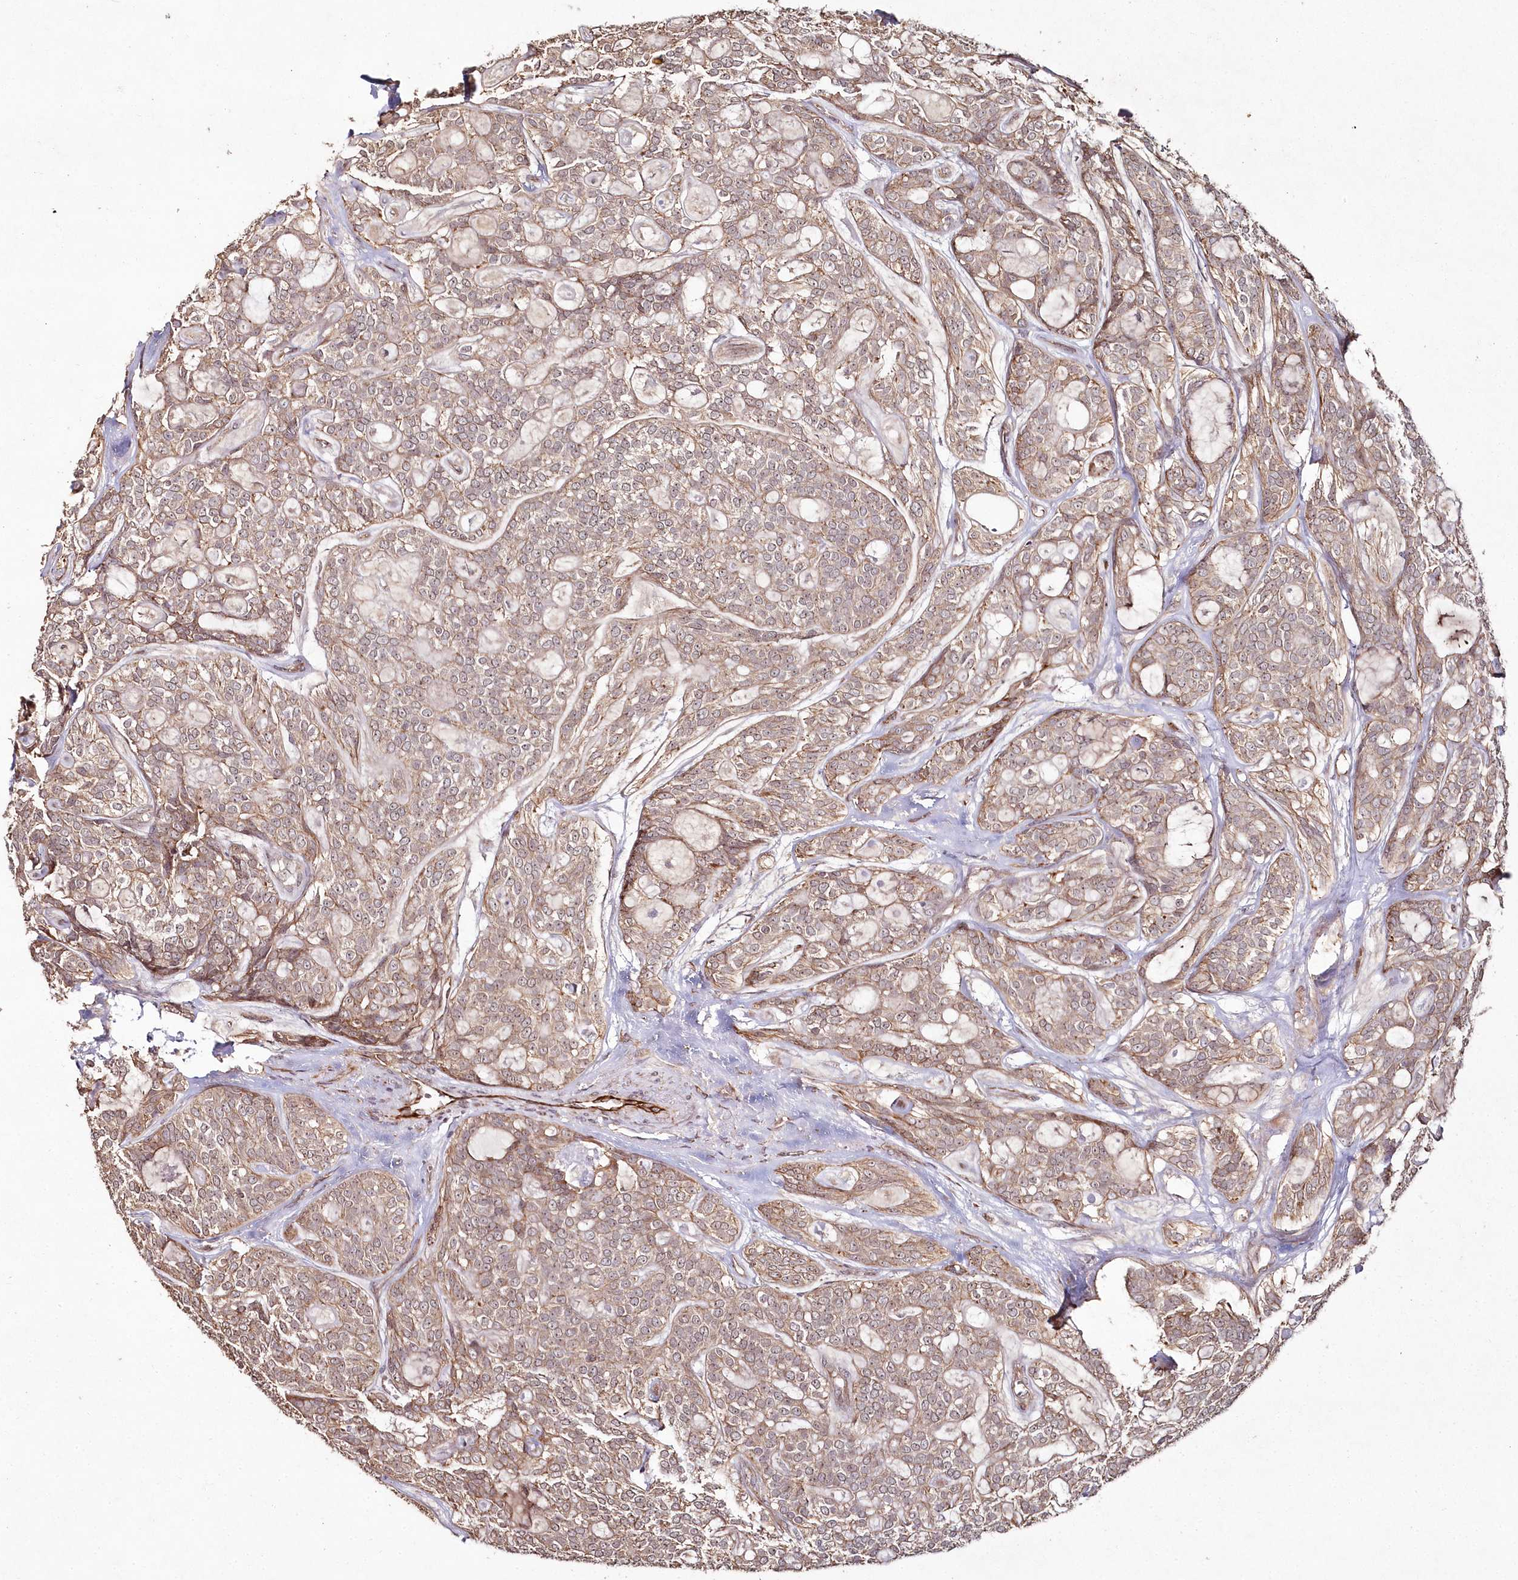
{"staining": {"intensity": "moderate", "quantity": ">75%", "location": "cytoplasmic/membranous"}, "tissue": "head and neck cancer", "cell_type": "Tumor cells", "image_type": "cancer", "snomed": [{"axis": "morphology", "description": "Adenocarcinoma, NOS"}, {"axis": "topography", "description": "Head-Neck"}], "caption": "Immunohistochemical staining of head and neck cancer (adenocarcinoma) demonstrates medium levels of moderate cytoplasmic/membranous protein expression in about >75% of tumor cells.", "gene": "HYCC2", "patient": {"sex": "male", "age": 66}}